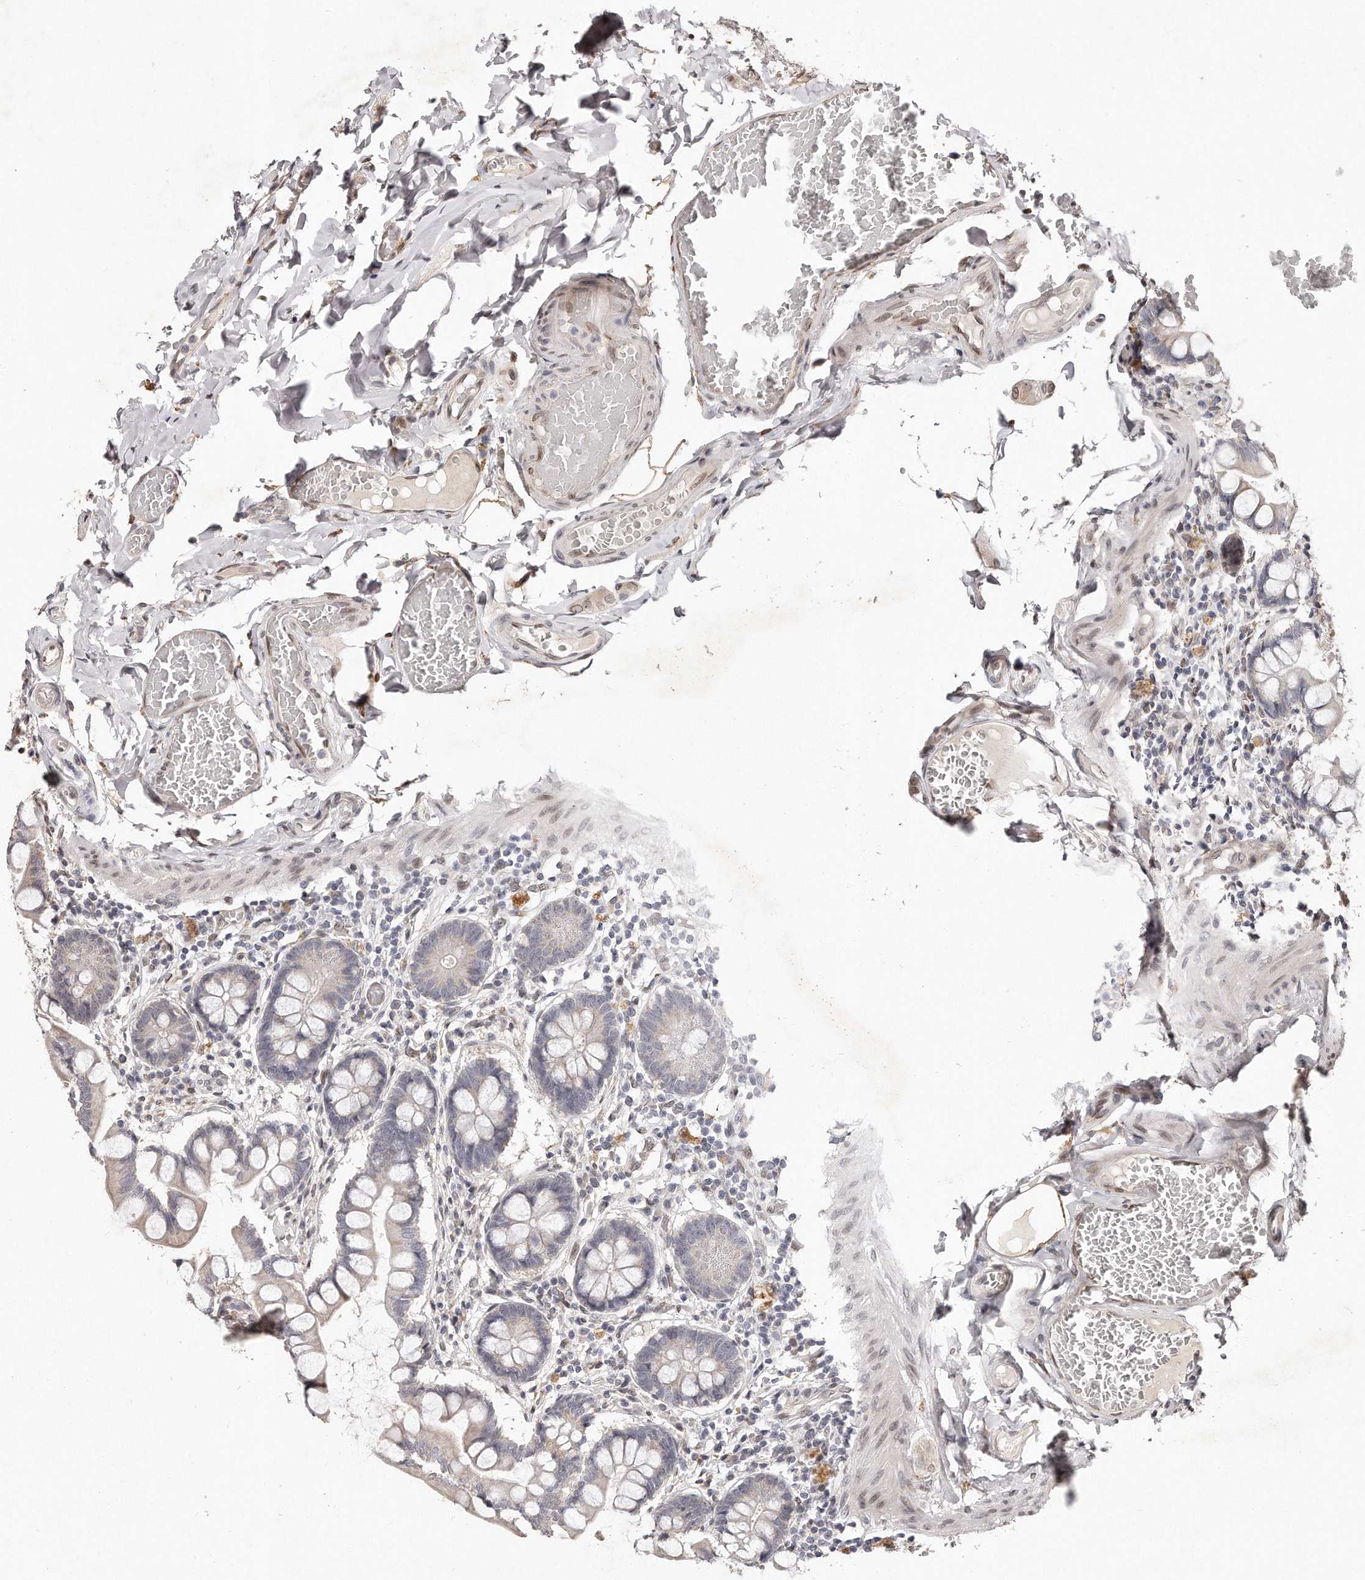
{"staining": {"intensity": "negative", "quantity": "none", "location": "none"}, "tissue": "small intestine", "cell_type": "Glandular cells", "image_type": "normal", "snomed": [{"axis": "morphology", "description": "Normal tissue, NOS"}, {"axis": "topography", "description": "Small intestine"}], "caption": "An image of small intestine stained for a protein demonstrates no brown staining in glandular cells.", "gene": "HASPIN", "patient": {"sex": "male", "age": 41}}